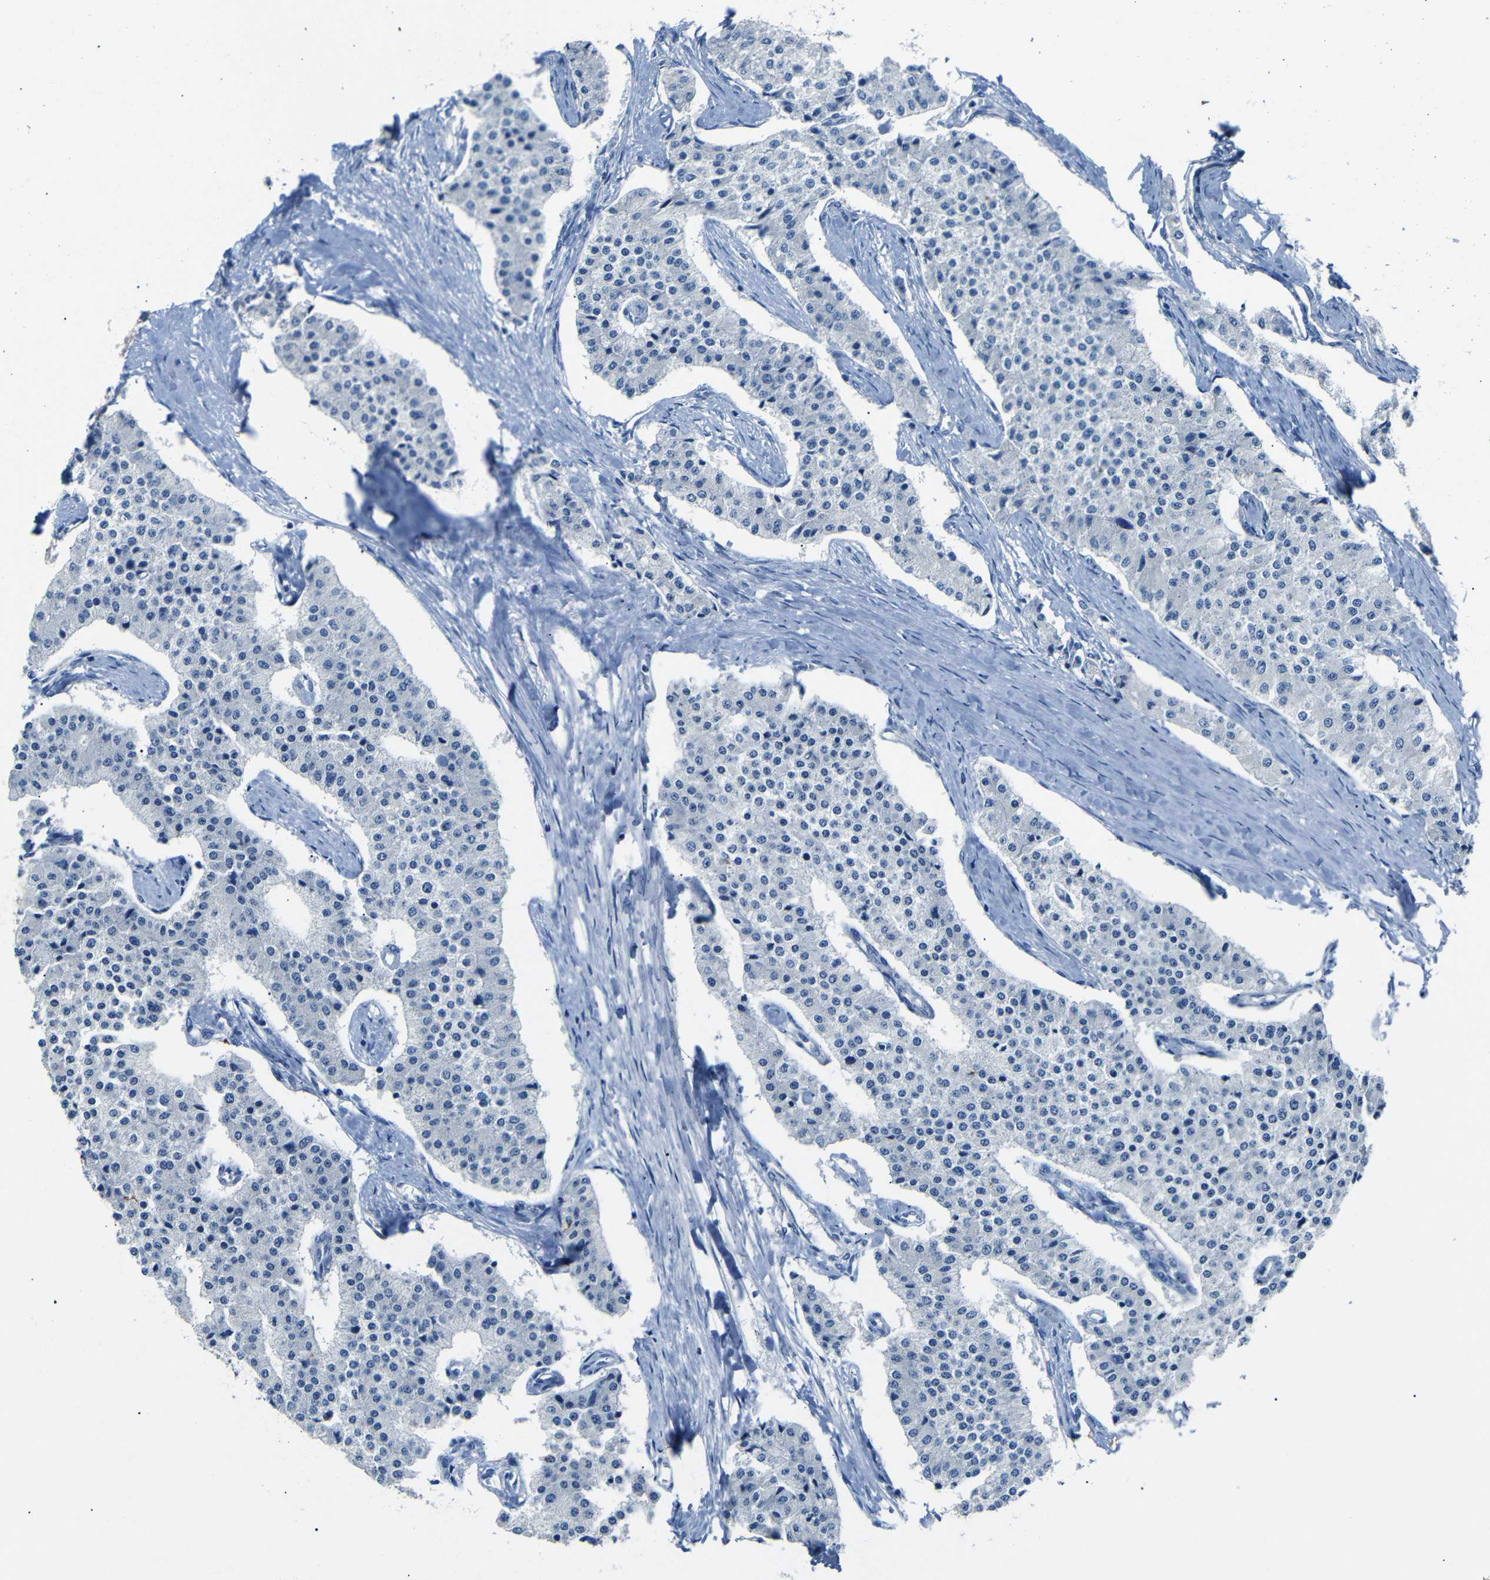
{"staining": {"intensity": "negative", "quantity": "none", "location": "none"}, "tissue": "carcinoid", "cell_type": "Tumor cells", "image_type": "cancer", "snomed": [{"axis": "morphology", "description": "Carcinoid, malignant, NOS"}, {"axis": "topography", "description": "Colon"}], "caption": "DAB immunohistochemical staining of human malignant carcinoid demonstrates no significant staining in tumor cells.", "gene": "DCP1A", "patient": {"sex": "female", "age": 52}}